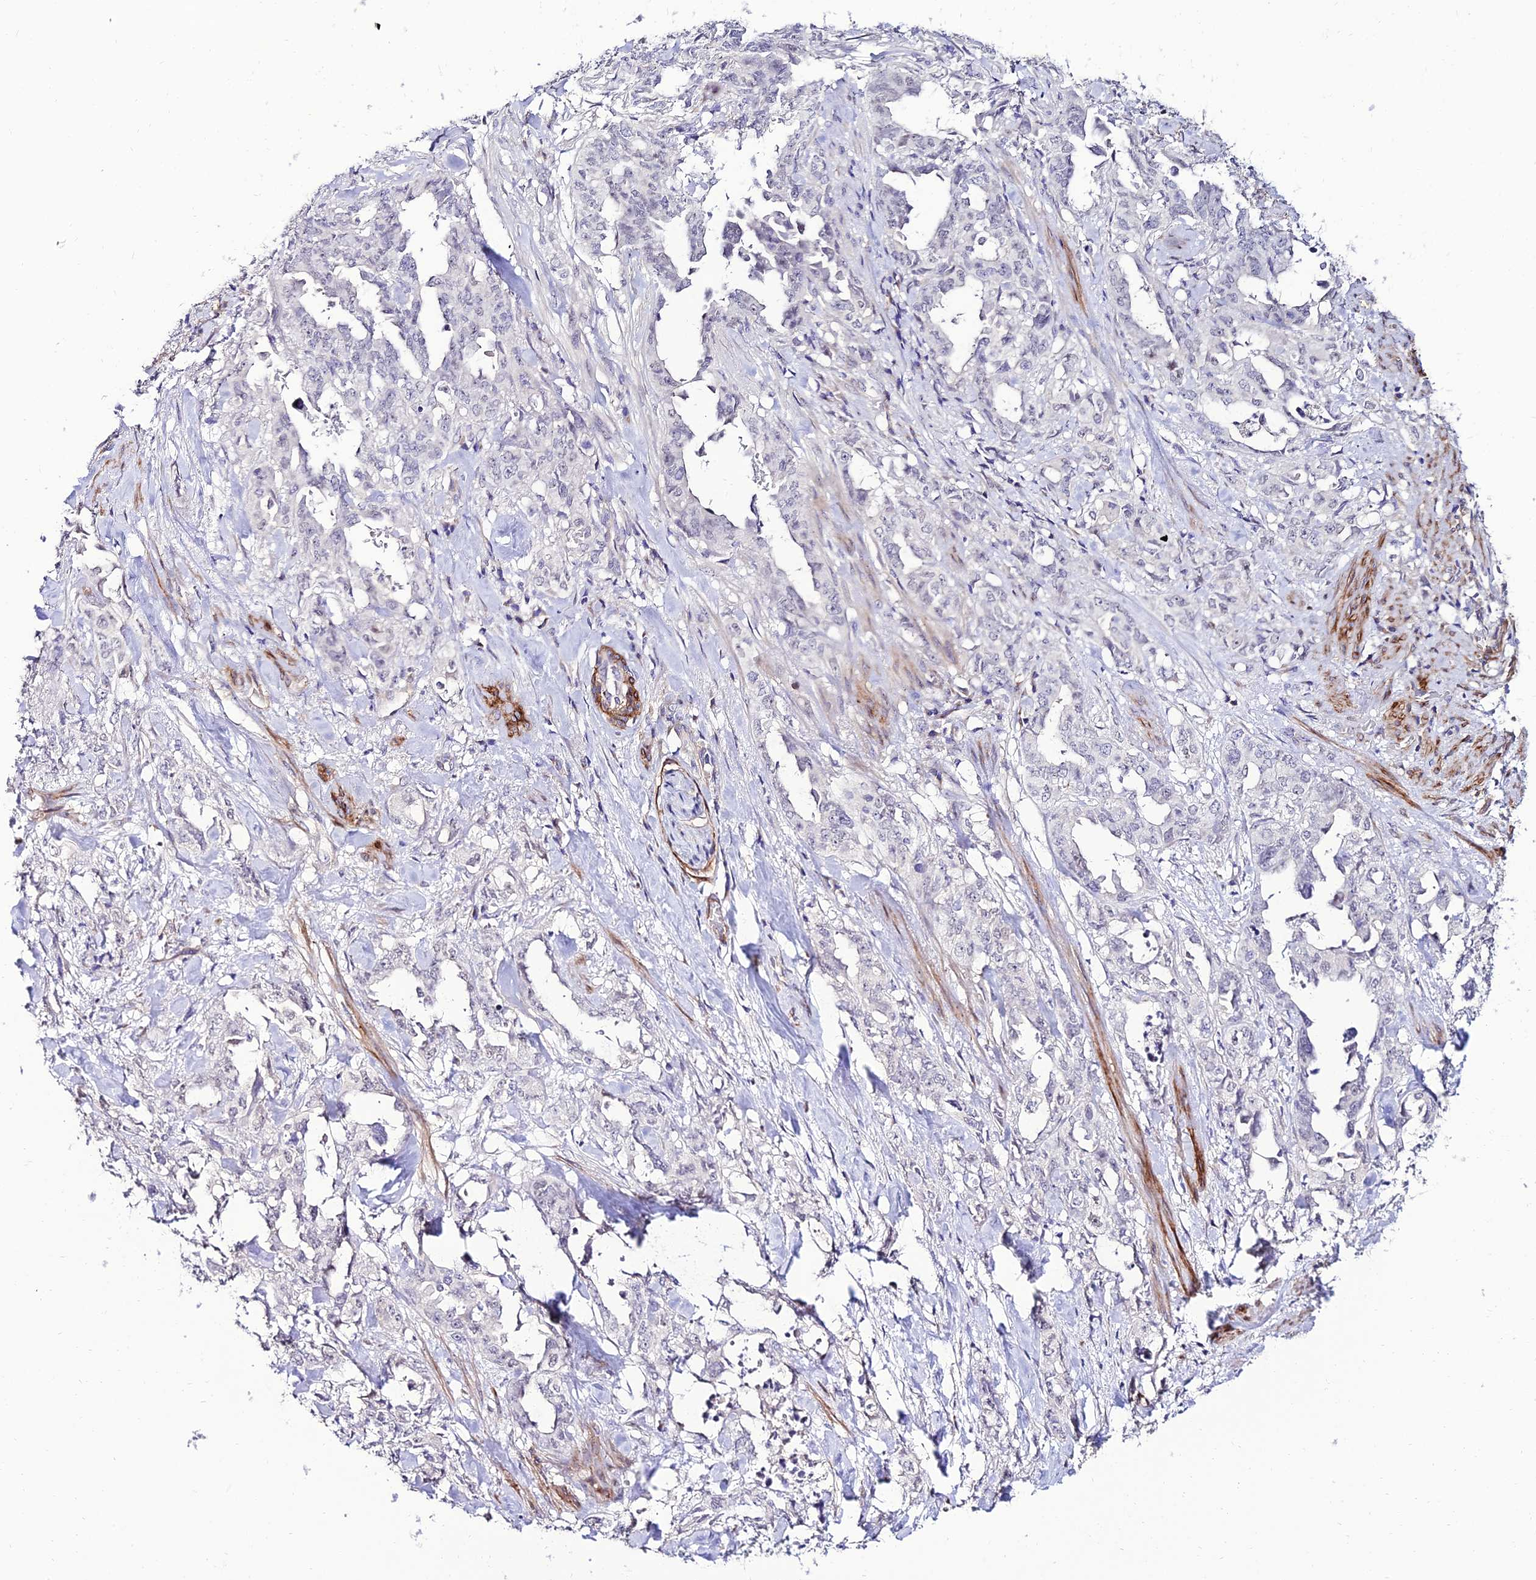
{"staining": {"intensity": "negative", "quantity": "none", "location": "none"}, "tissue": "endometrial cancer", "cell_type": "Tumor cells", "image_type": "cancer", "snomed": [{"axis": "morphology", "description": "Adenocarcinoma, NOS"}, {"axis": "topography", "description": "Endometrium"}], "caption": "High power microscopy histopathology image of an IHC micrograph of adenocarcinoma (endometrial), revealing no significant positivity in tumor cells. (DAB (3,3'-diaminobenzidine) immunohistochemistry (IHC) visualized using brightfield microscopy, high magnification).", "gene": "ALDH3B2", "patient": {"sex": "female", "age": 65}}